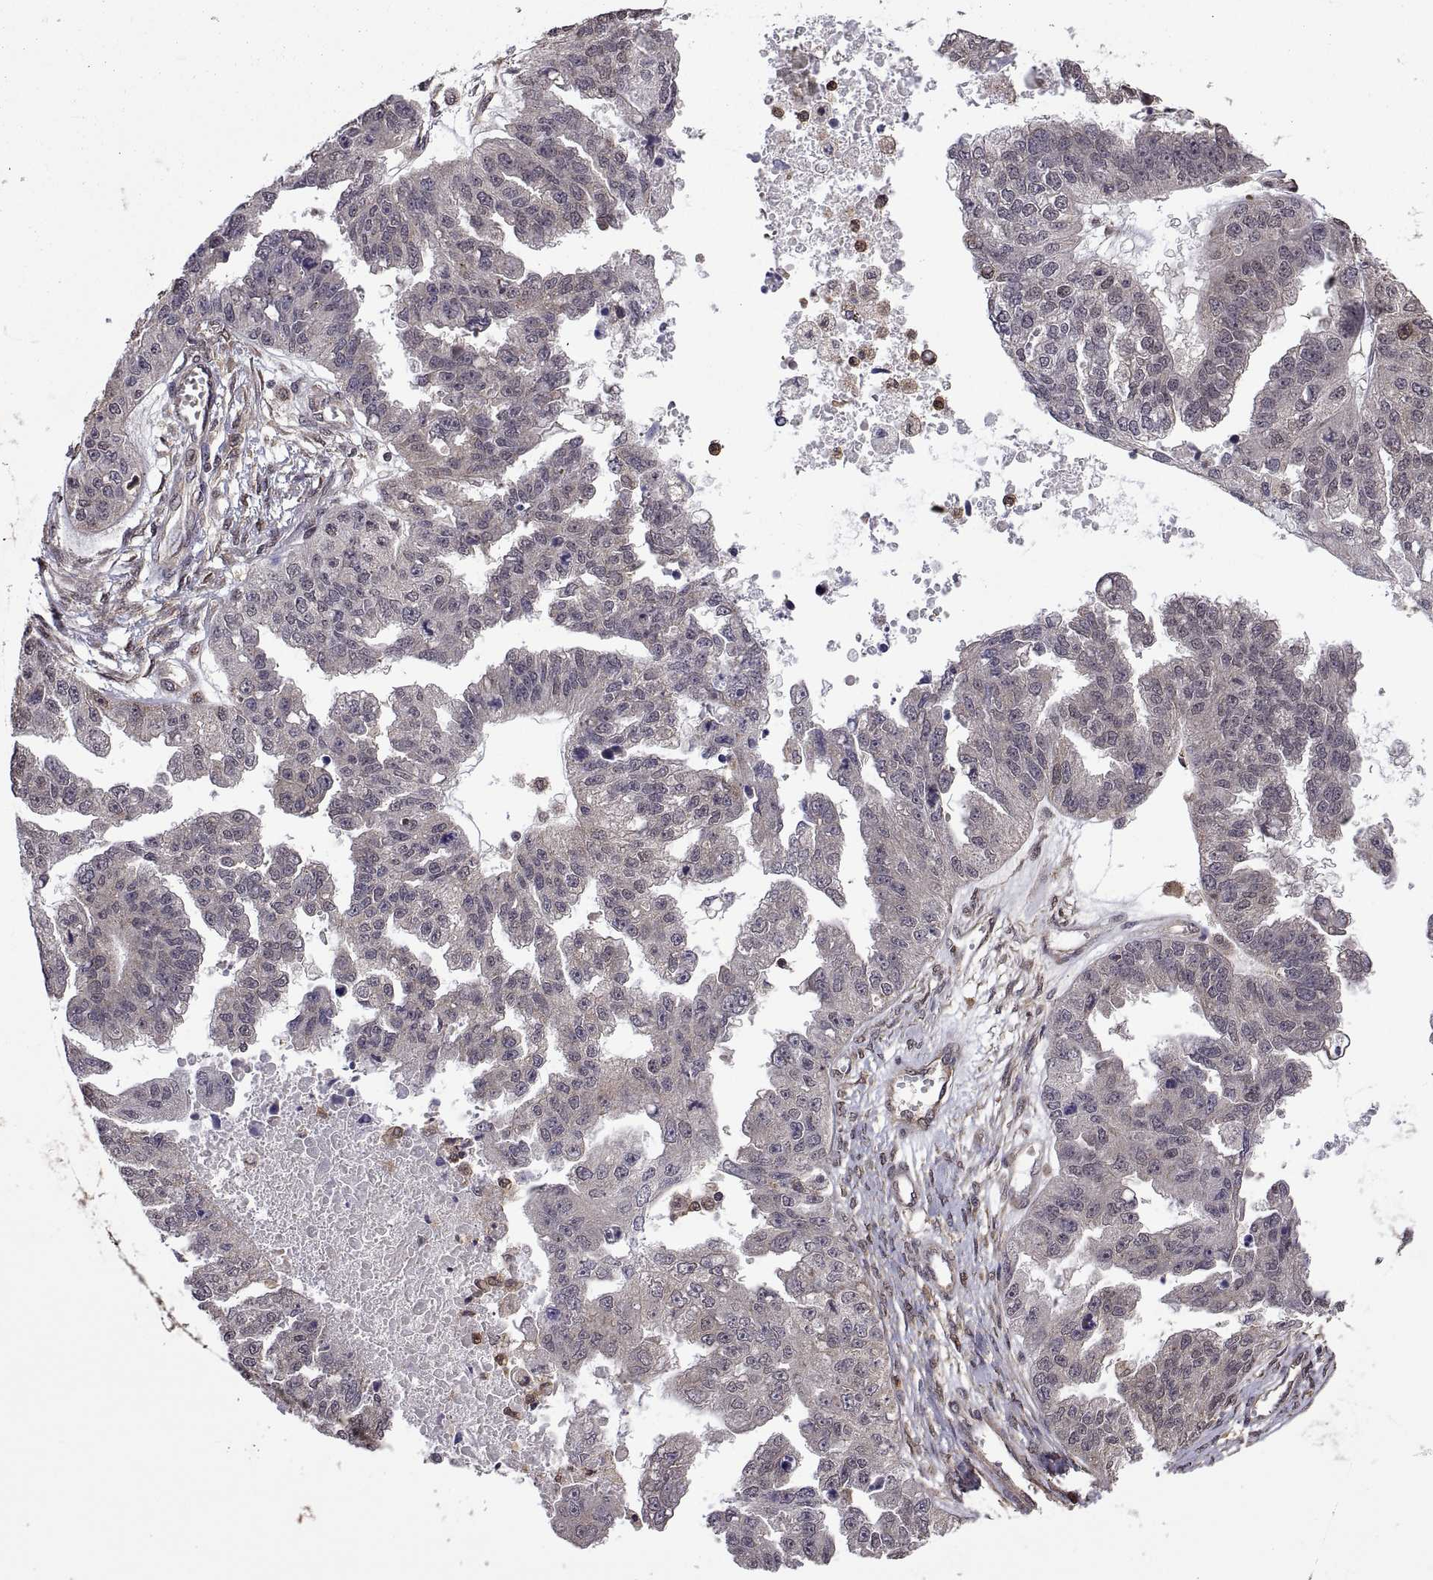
{"staining": {"intensity": "negative", "quantity": "none", "location": "none"}, "tissue": "ovarian cancer", "cell_type": "Tumor cells", "image_type": "cancer", "snomed": [{"axis": "morphology", "description": "Cystadenocarcinoma, serous, NOS"}, {"axis": "topography", "description": "Ovary"}], "caption": "Protein analysis of ovarian serous cystadenocarcinoma reveals no significant expression in tumor cells.", "gene": "ZNRF2", "patient": {"sex": "female", "age": 58}}